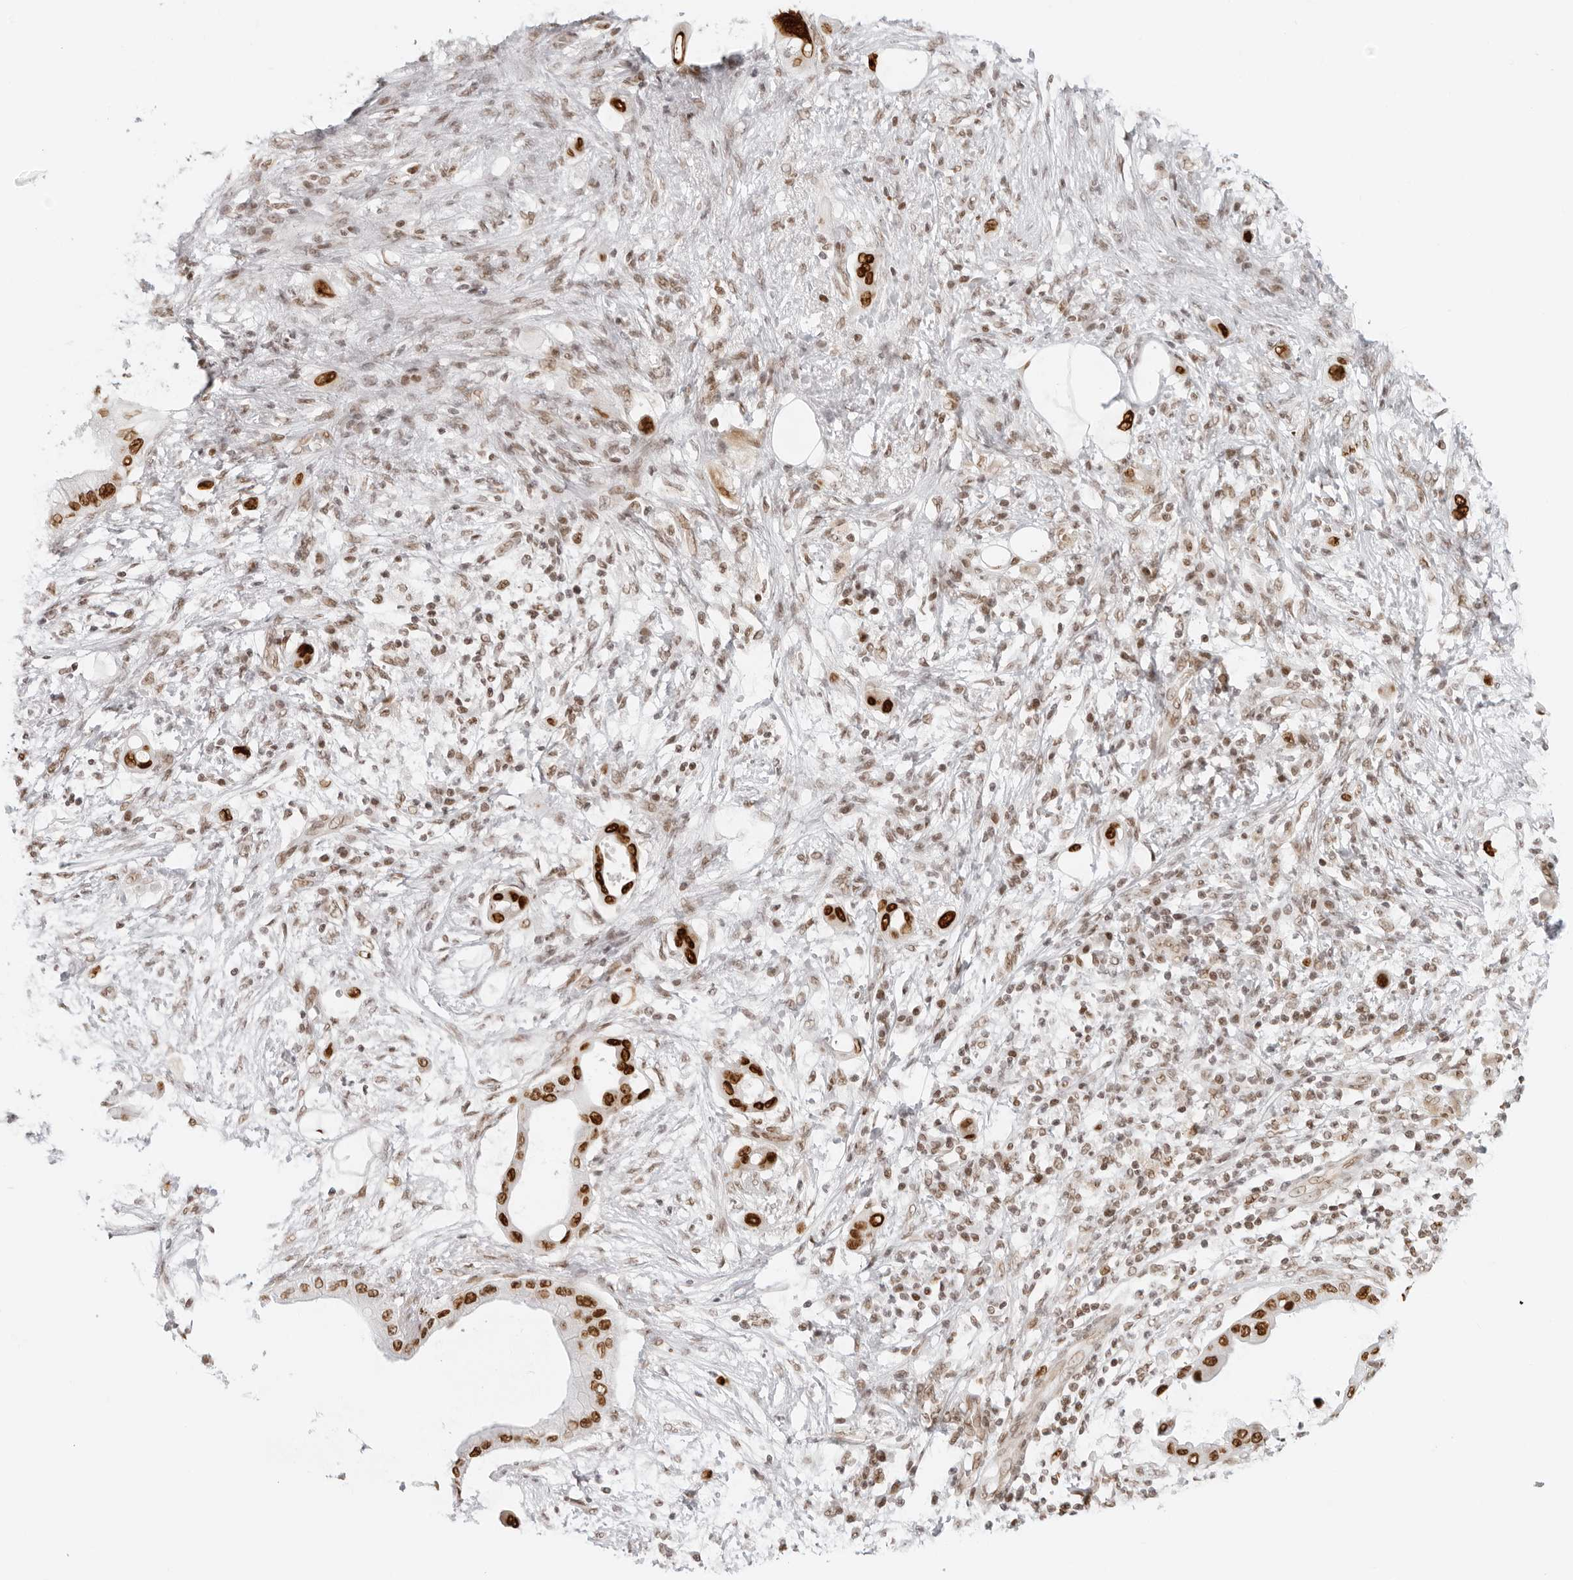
{"staining": {"intensity": "strong", "quantity": ">75%", "location": "nuclear"}, "tissue": "pancreatic cancer", "cell_type": "Tumor cells", "image_type": "cancer", "snomed": [{"axis": "morphology", "description": "Adenocarcinoma, NOS"}, {"axis": "morphology", "description": "Adenocarcinoma, metastatic, NOS"}, {"axis": "topography", "description": "Lymph node"}, {"axis": "topography", "description": "Pancreas"}, {"axis": "topography", "description": "Duodenum"}], "caption": "Human pancreatic adenocarcinoma stained for a protein (brown) shows strong nuclear positive expression in approximately >75% of tumor cells.", "gene": "RCC1", "patient": {"sex": "female", "age": 64}}